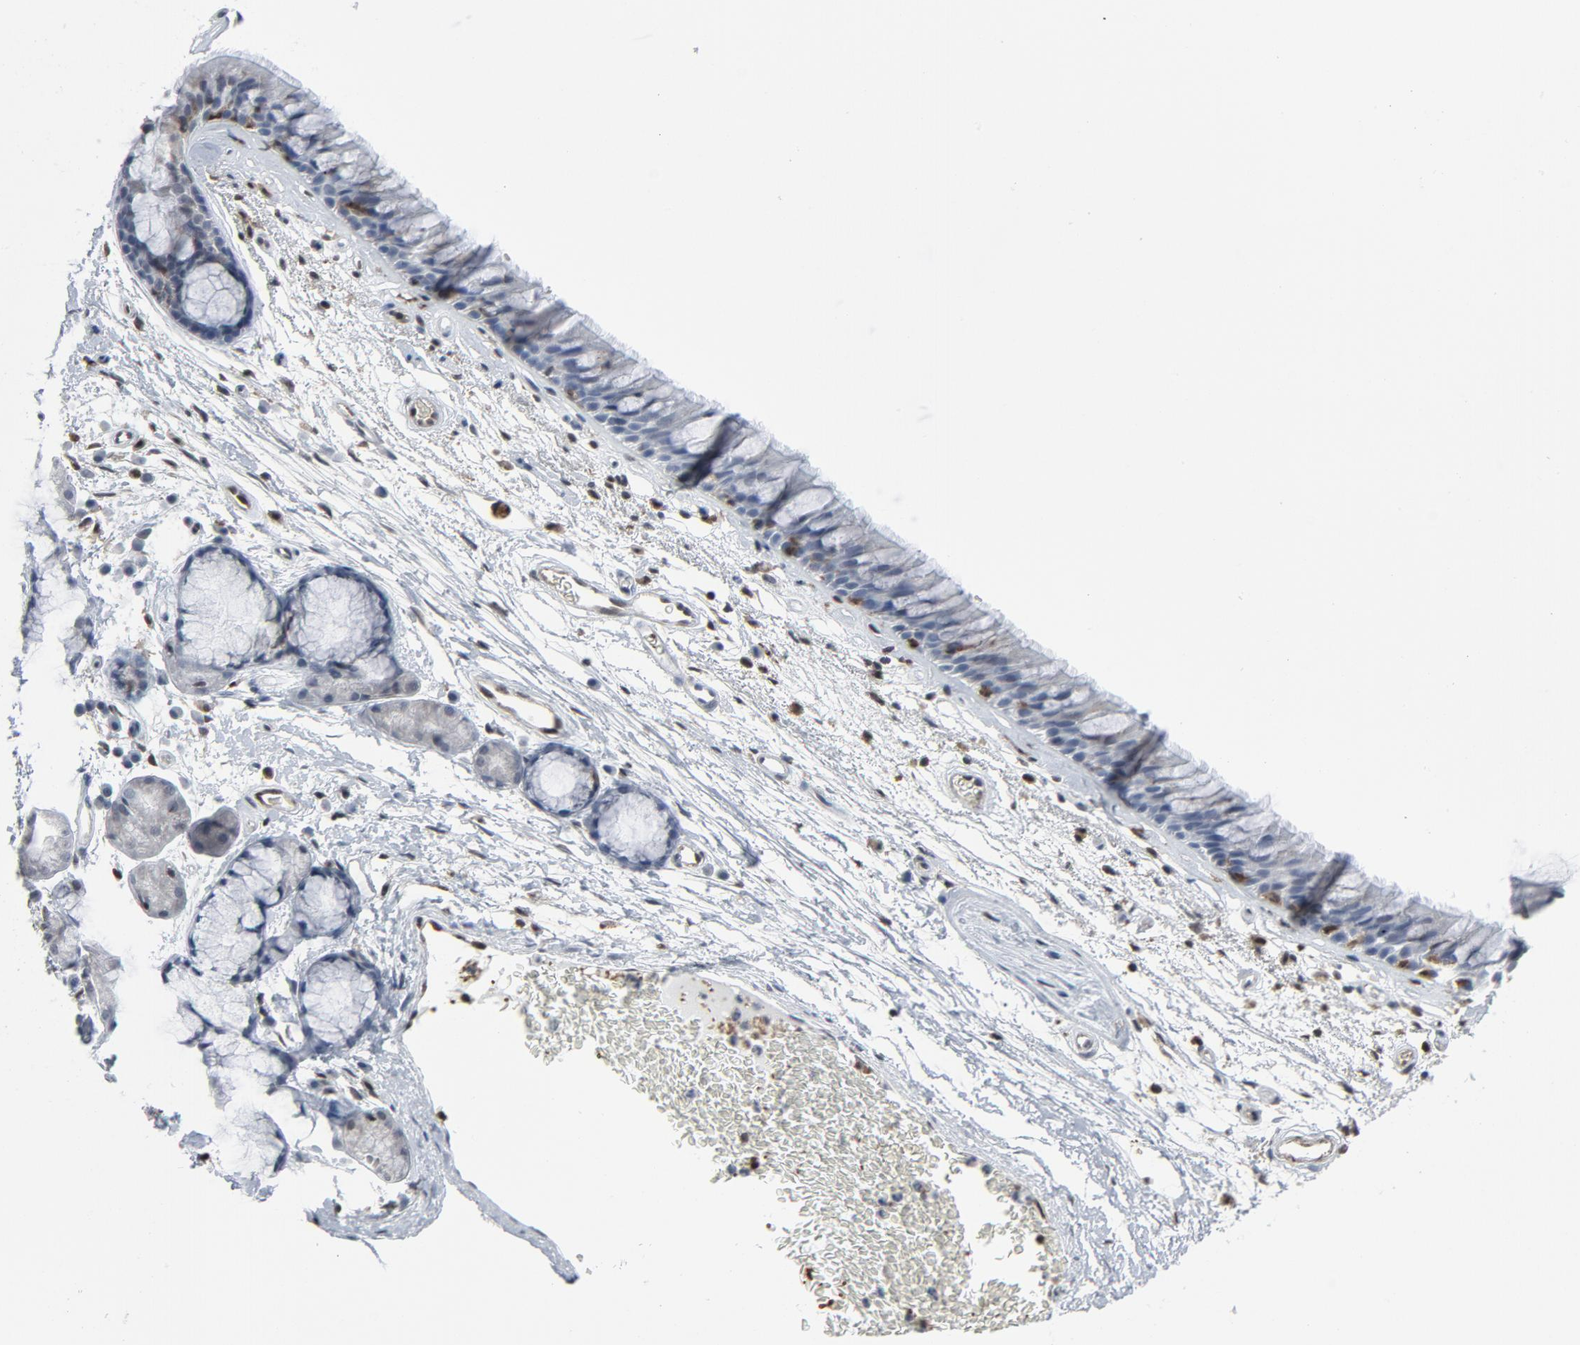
{"staining": {"intensity": "negative", "quantity": "none", "location": "none"}, "tissue": "bronchus", "cell_type": "Respiratory epithelial cells", "image_type": "normal", "snomed": [{"axis": "morphology", "description": "Normal tissue, NOS"}, {"axis": "morphology", "description": "Adenocarcinoma, NOS"}, {"axis": "topography", "description": "Bronchus"}, {"axis": "topography", "description": "Lung"}], "caption": "Immunohistochemistry (IHC) micrograph of benign human bronchus stained for a protein (brown), which shows no expression in respiratory epithelial cells.", "gene": "STAT5A", "patient": {"sex": "female", "age": 54}}